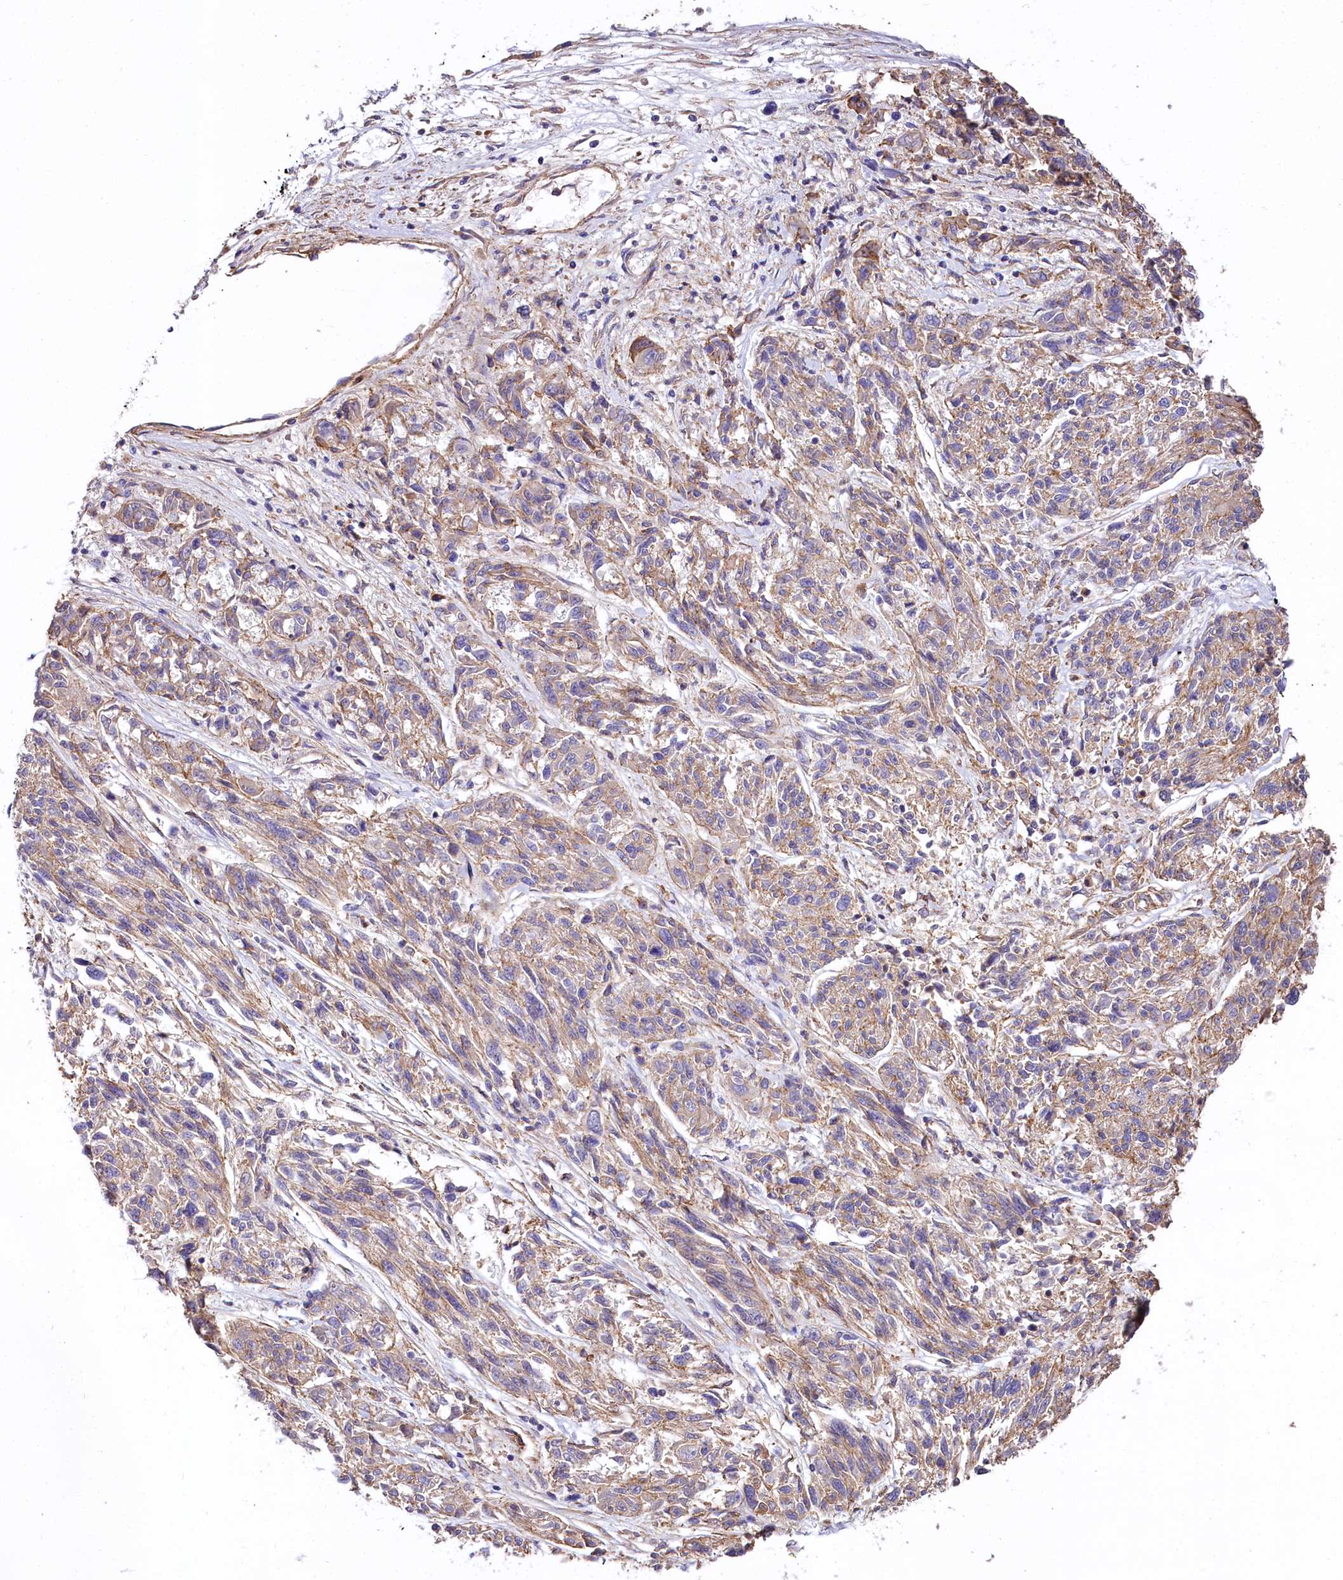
{"staining": {"intensity": "weak", "quantity": "25%-75%", "location": "cytoplasmic/membranous"}, "tissue": "melanoma", "cell_type": "Tumor cells", "image_type": "cancer", "snomed": [{"axis": "morphology", "description": "Malignant melanoma, NOS"}, {"axis": "topography", "description": "Skin"}], "caption": "DAB (3,3'-diaminobenzidine) immunohistochemical staining of human melanoma displays weak cytoplasmic/membranous protein staining in approximately 25%-75% of tumor cells.", "gene": "FCHSD2", "patient": {"sex": "male", "age": 53}}